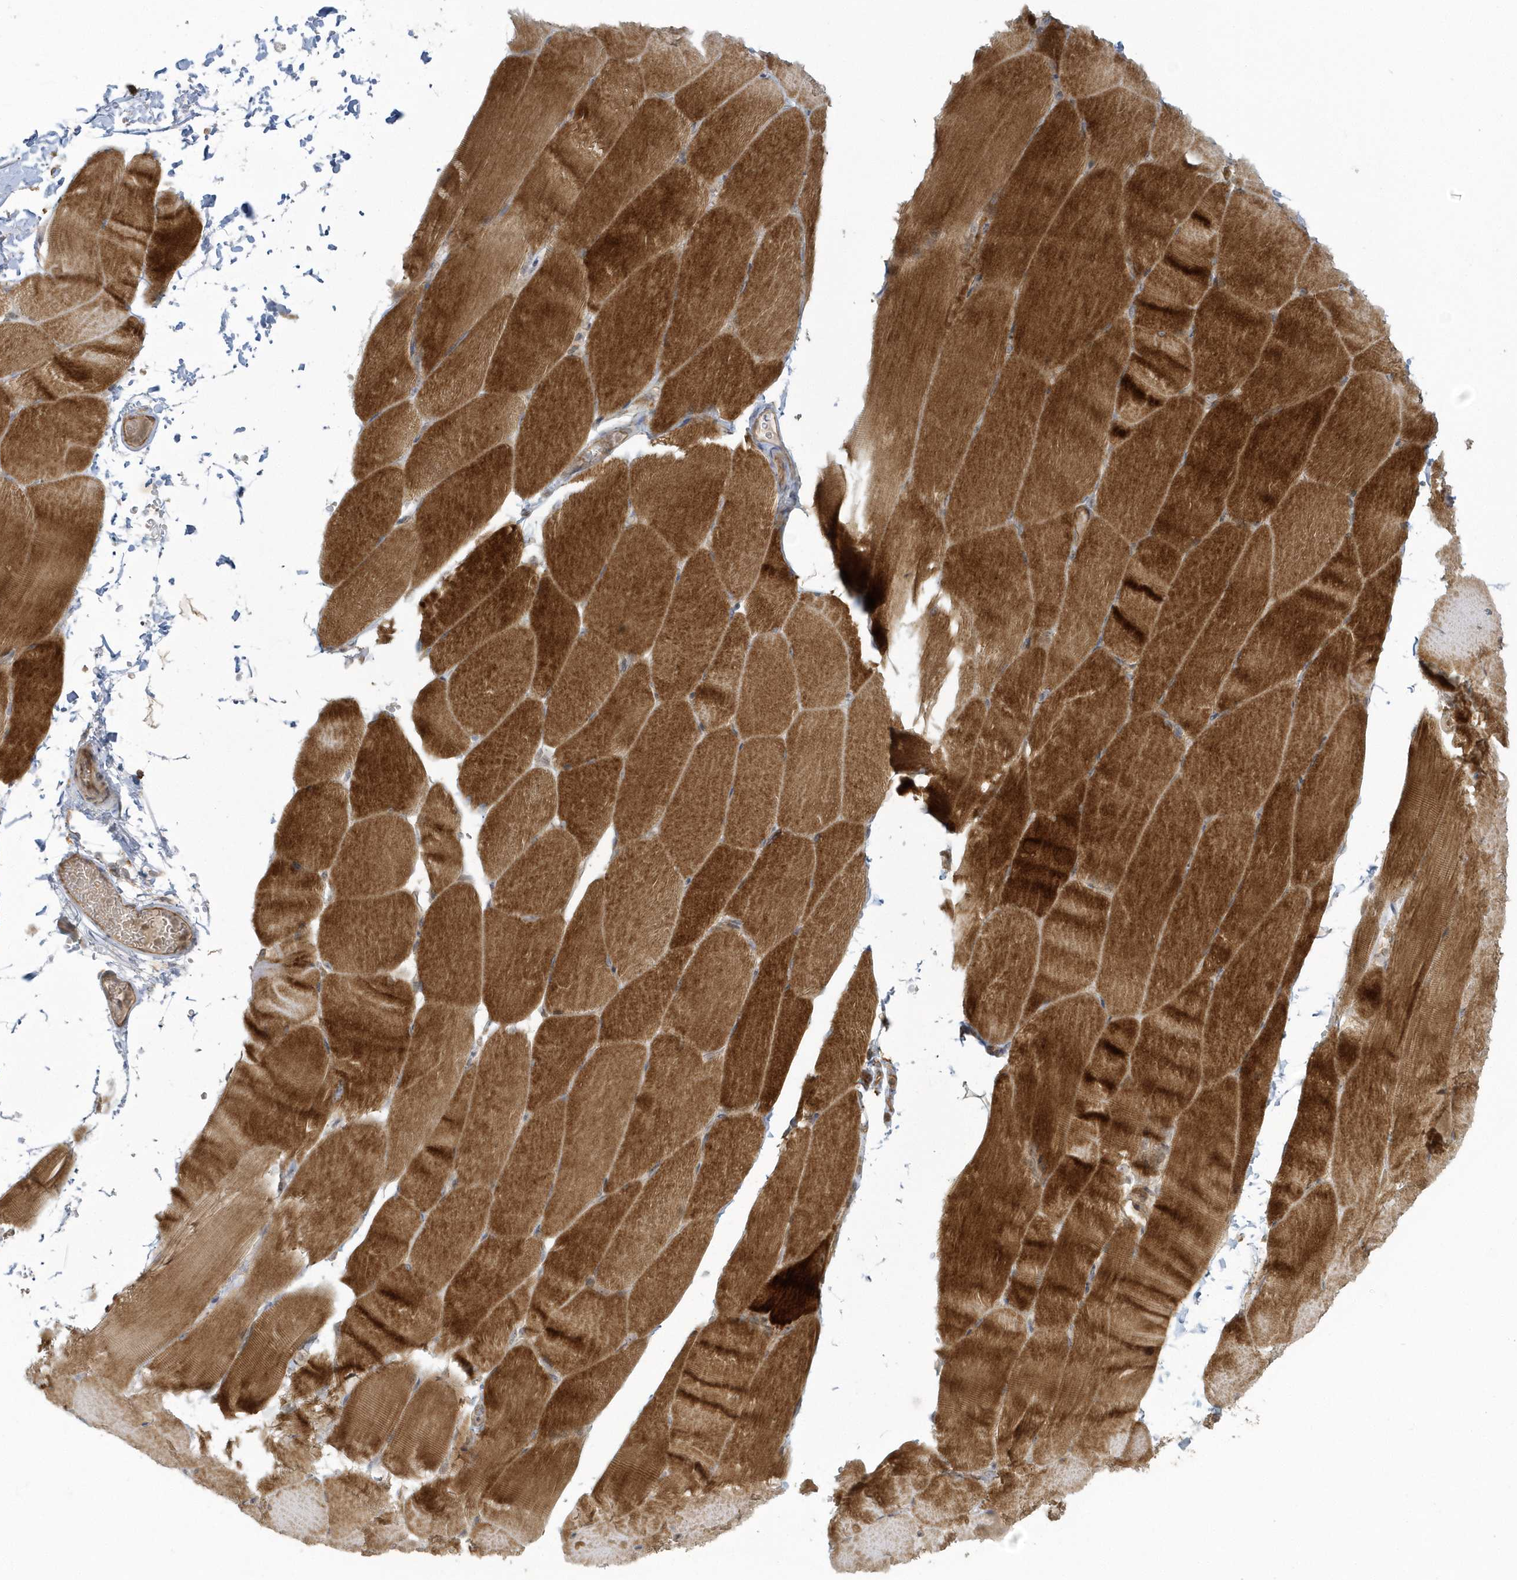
{"staining": {"intensity": "strong", "quantity": ">75%", "location": "cytoplasmic/membranous"}, "tissue": "skeletal muscle", "cell_type": "Myocytes", "image_type": "normal", "snomed": [{"axis": "morphology", "description": "Normal tissue, NOS"}, {"axis": "topography", "description": "Skeletal muscle"}, {"axis": "topography", "description": "Parathyroid gland"}], "caption": "Human skeletal muscle stained with a brown dye displays strong cytoplasmic/membranous positive staining in approximately >75% of myocytes.", "gene": "THG1L", "patient": {"sex": "female", "age": 37}}